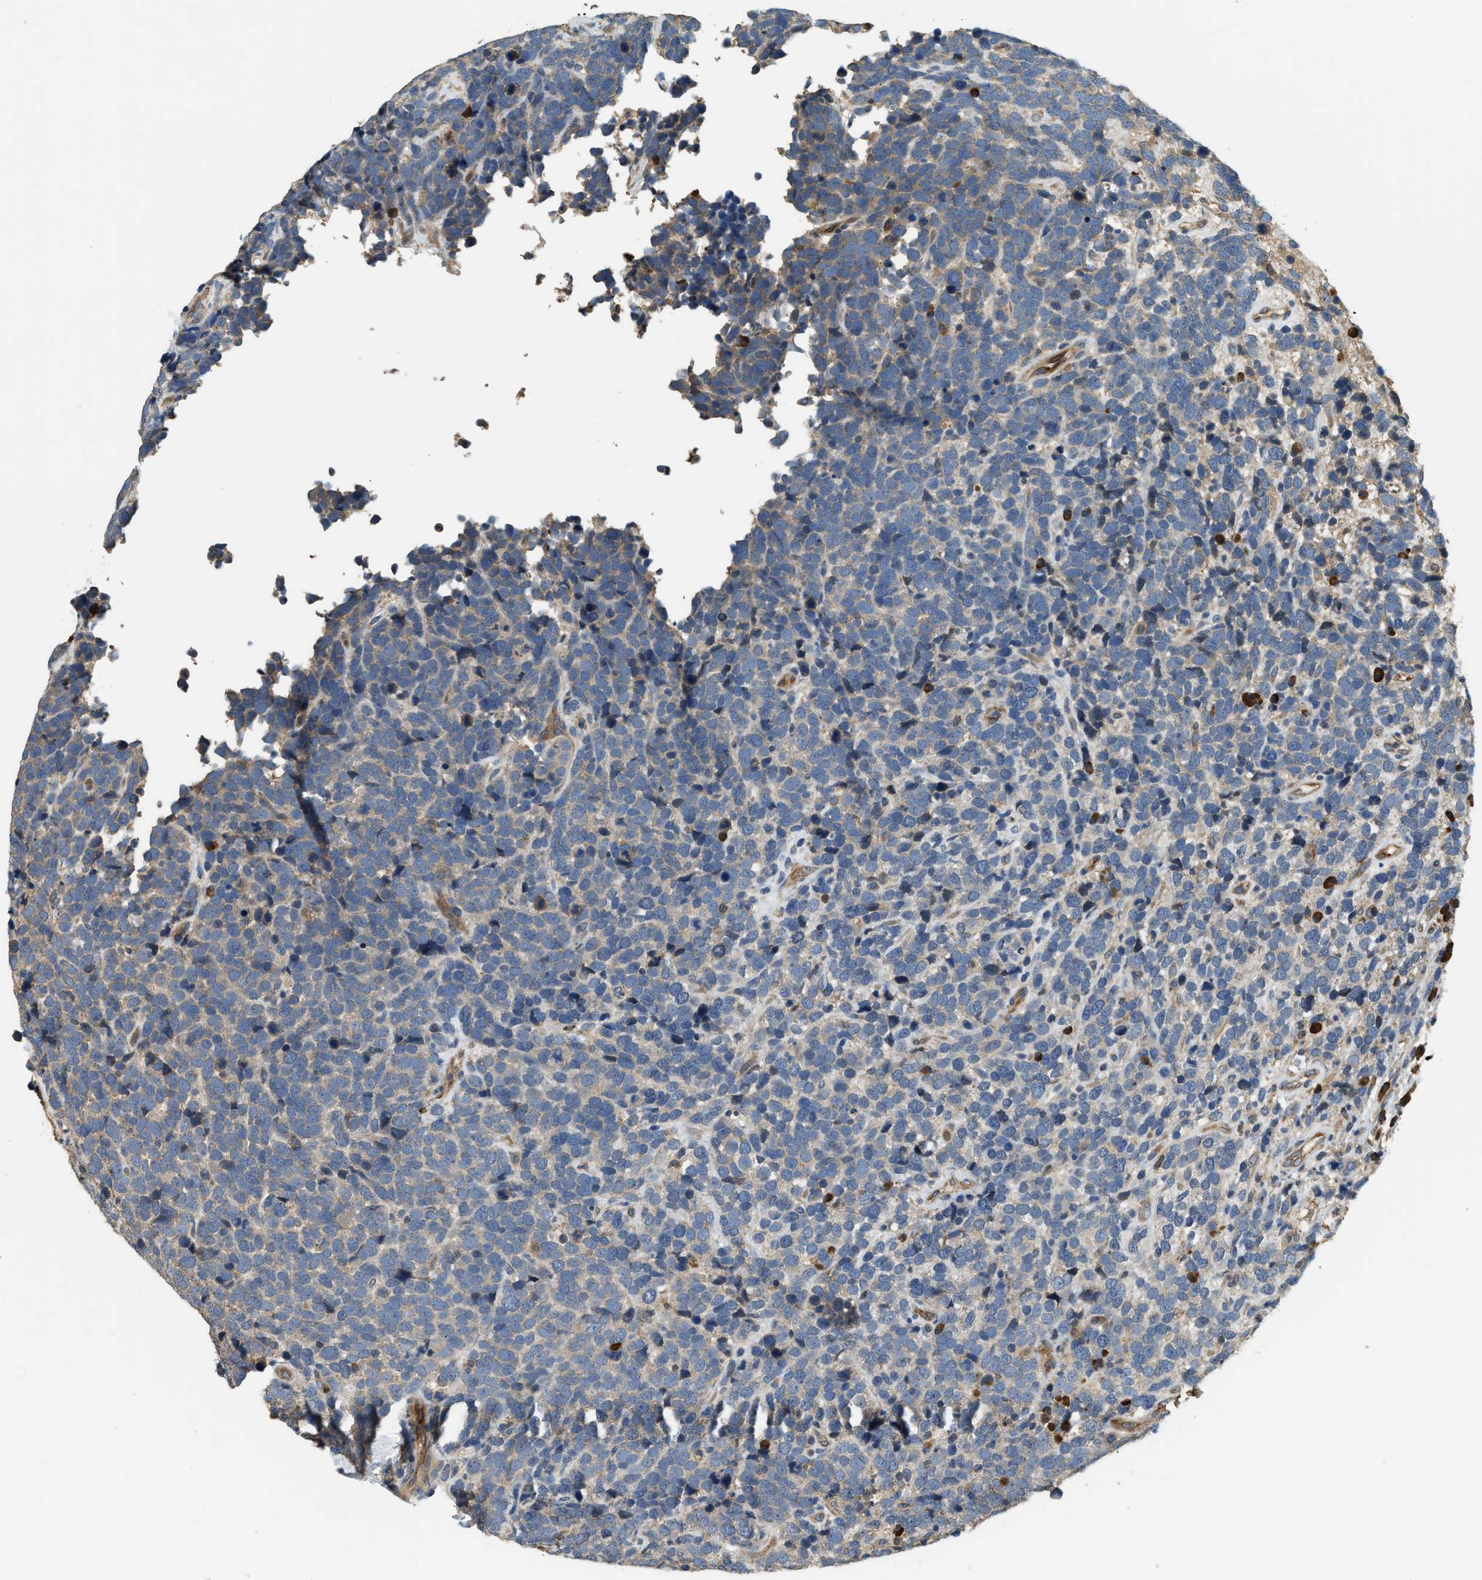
{"staining": {"intensity": "negative", "quantity": "none", "location": "none"}, "tissue": "urothelial cancer", "cell_type": "Tumor cells", "image_type": "cancer", "snomed": [{"axis": "morphology", "description": "Urothelial carcinoma, High grade"}, {"axis": "topography", "description": "Urinary bladder"}], "caption": "A high-resolution histopathology image shows immunohistochemistry (IHC) staining of urothelial carcinoma (high-grade), which exhibits no significant expression in tumor cells.", "gene": "CFLAR", "patient": {"sex": "female", "age": 82}}